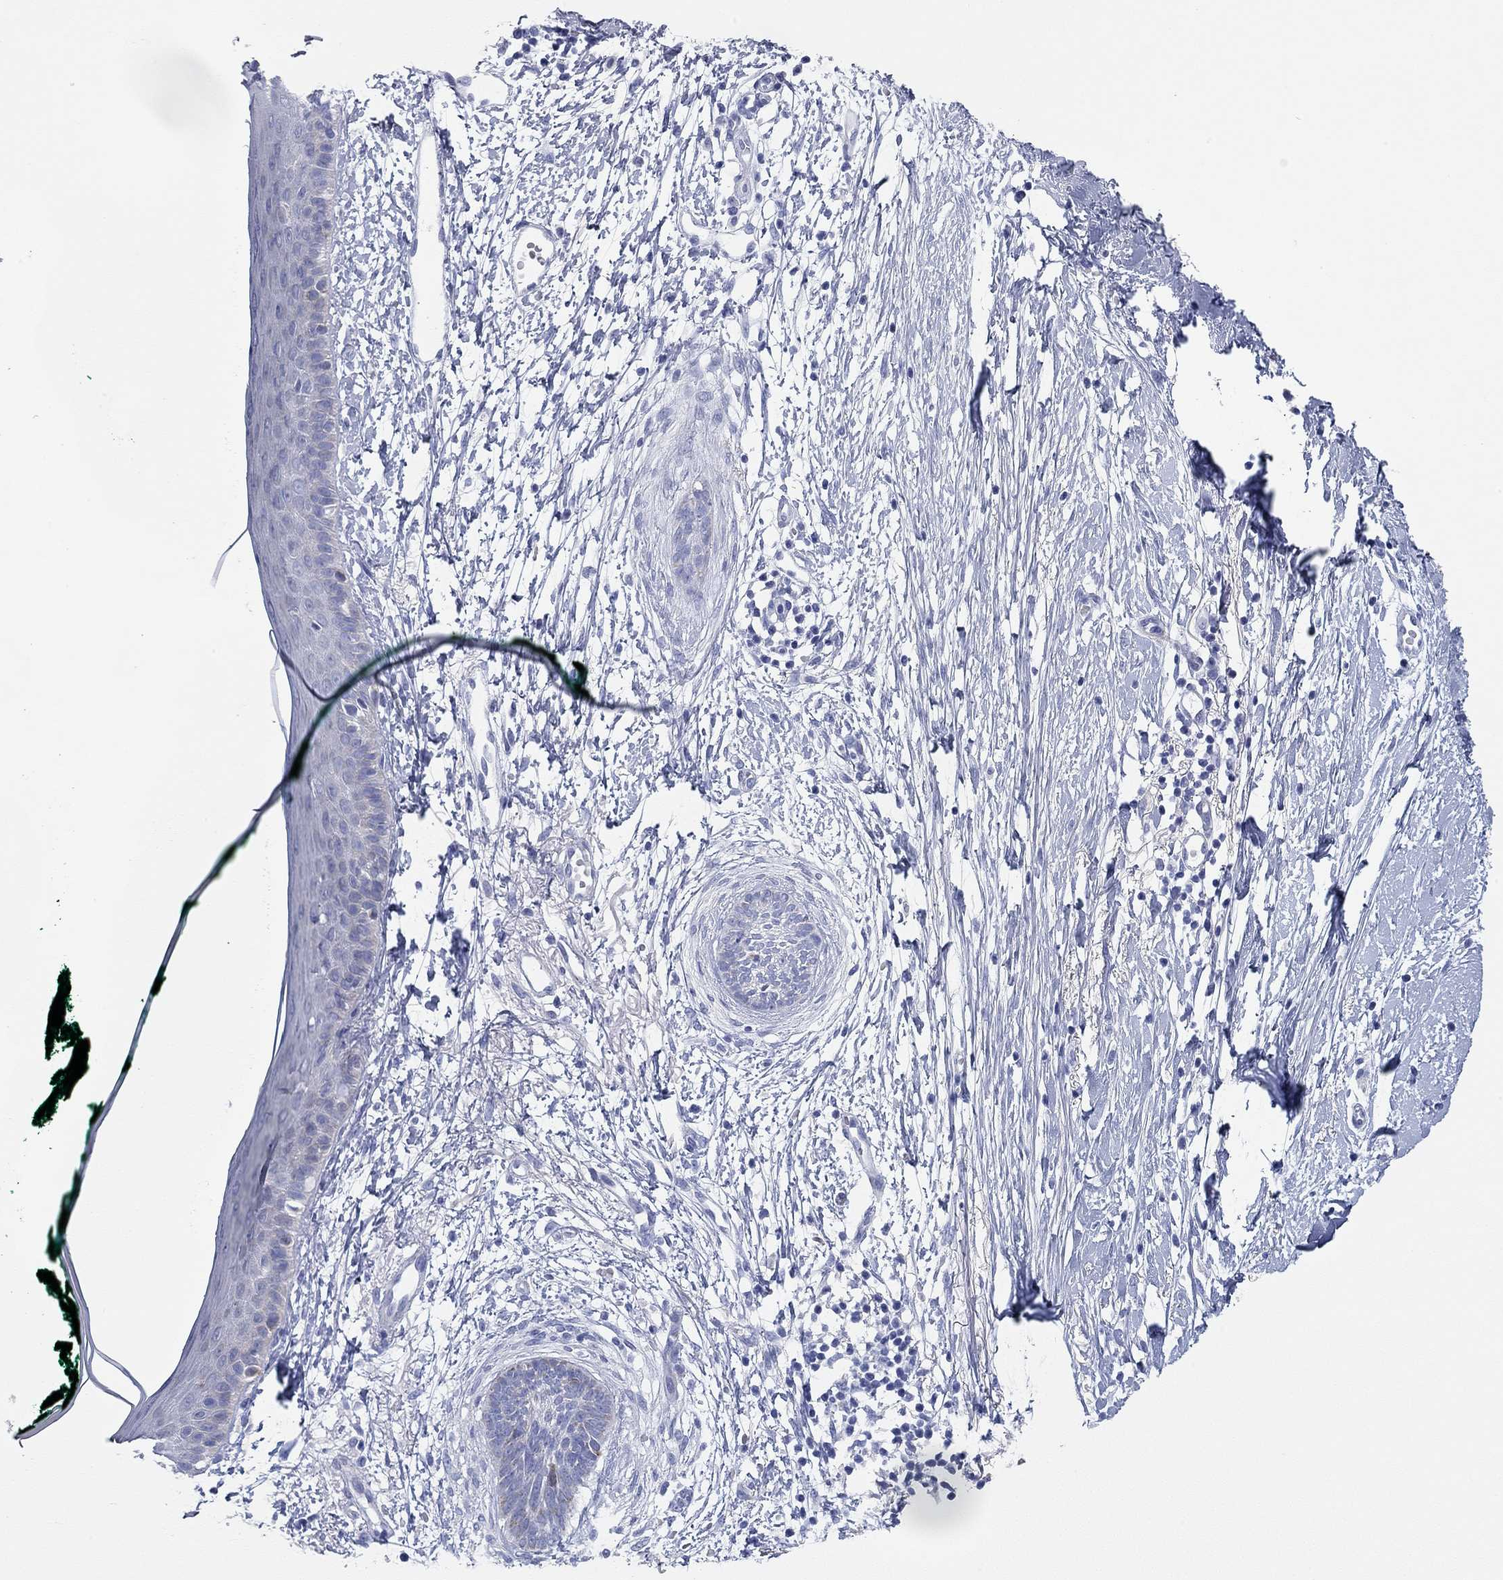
{"staining": {"intensity": "negative", "quantity": "none", "location": "none"}, "tissue": "skin cancer", "cell_type": "Tumor cells", "image_type": "cancer", "snomed": [{"axis": "morphology", "description": "Normal tissue, NOS"}, {"axis": "morphology", "description": "Basal cell carcinoma"}, {"axis": "topography", "description": "Skin"}], "caption": "Tumor cells show no significant protein positivity in skin cancer.", "gene": "CHI3L2", "patient": {"sex": "male", "age": 84}}